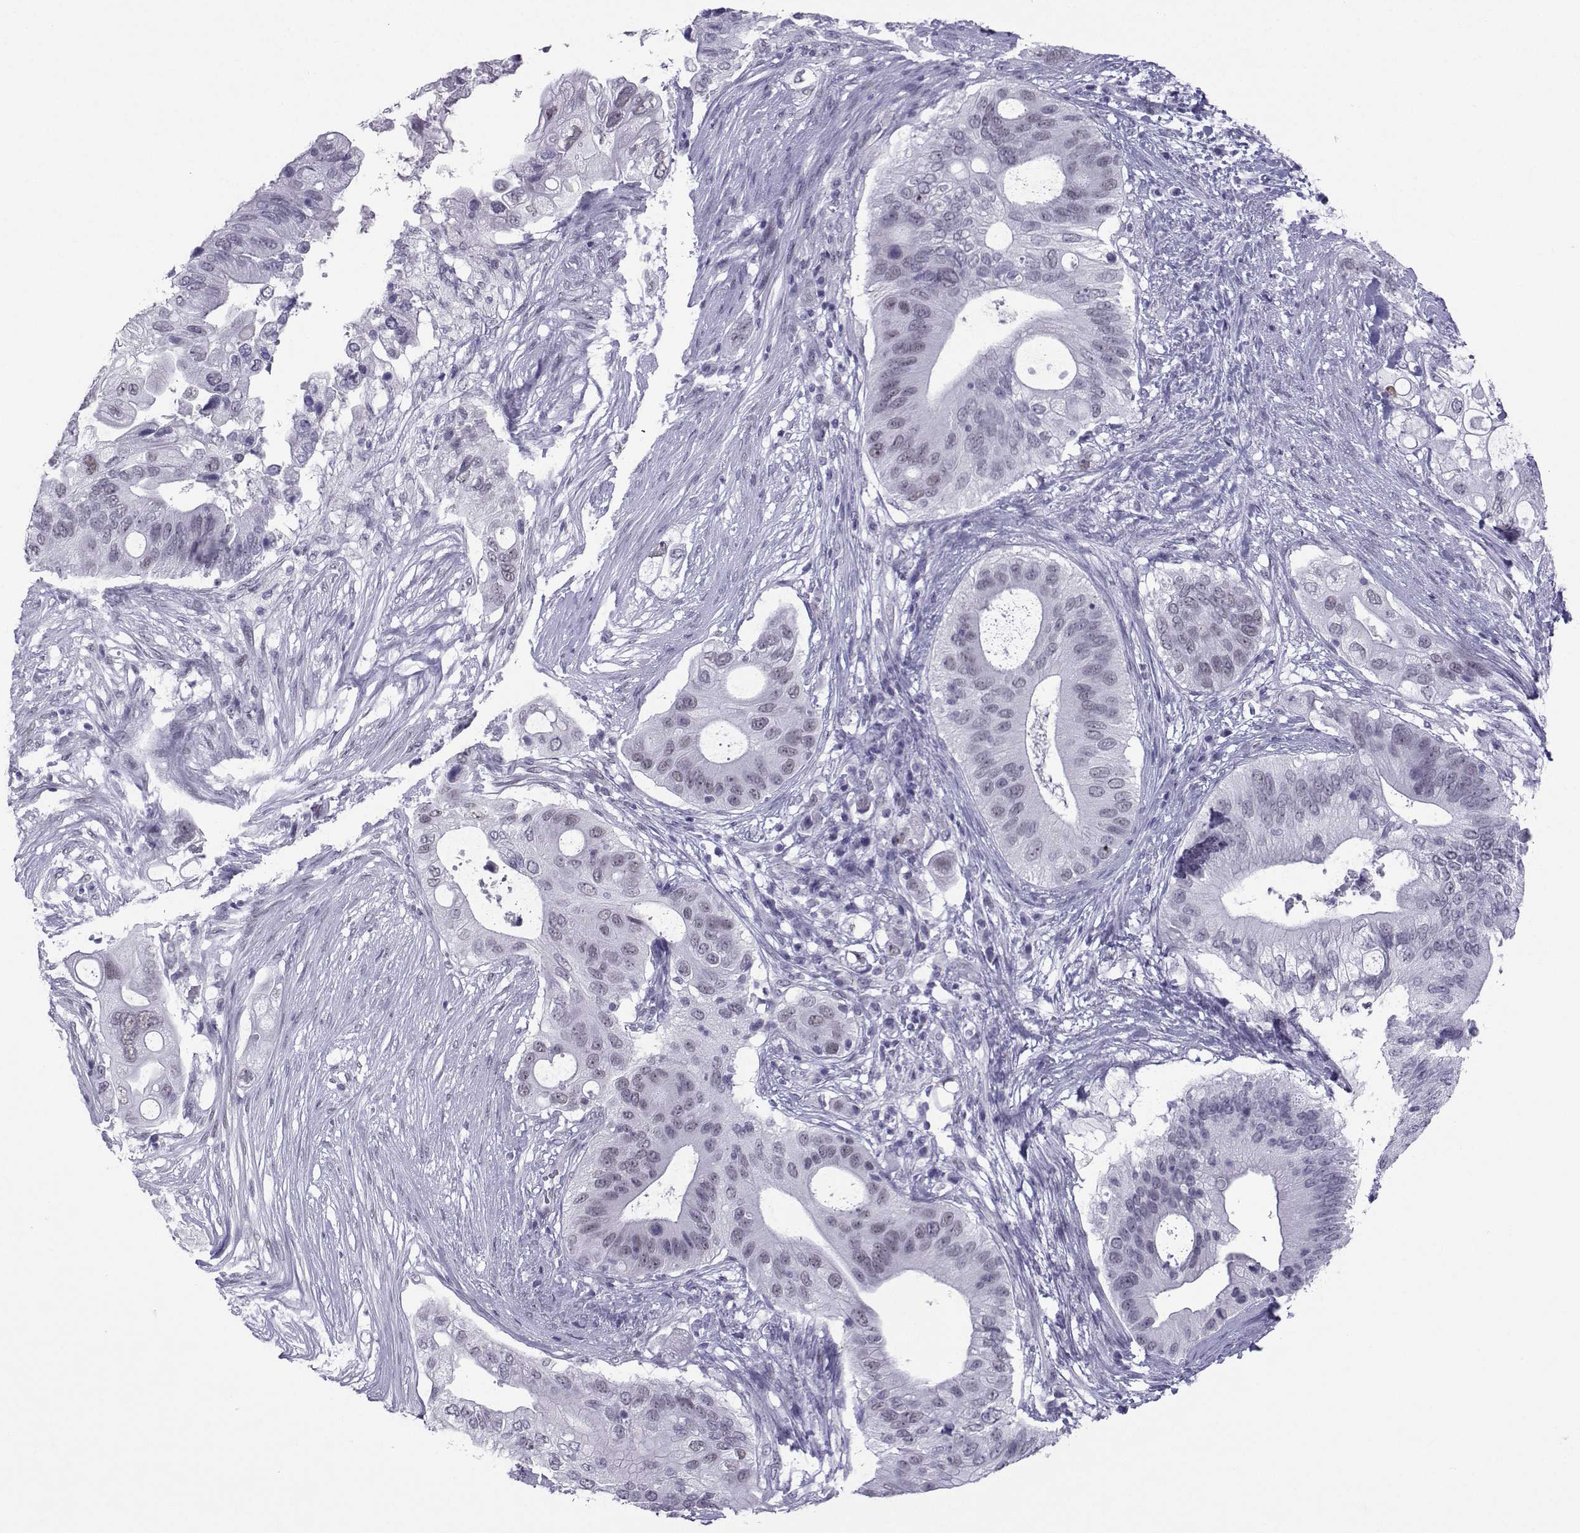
{"staining": {"intensity": "negative", "quantity": "none", "location": "none"}, "tissue": "pancreatic cancer", "cell_type": "Tumor cells", "image_type": "cancer", "snomed": [{"axis": "morphology", "description": "Adenocarcinoma, NOS"}, {"axis": "topography", "description": "Pancreas"}], "caption": "This is an IHC micrograph of human pancreatic cancer. There is no positivity in tumor cells.", "gene": "LORICRIN", "patient": {"sex": "female", "age": 72}}